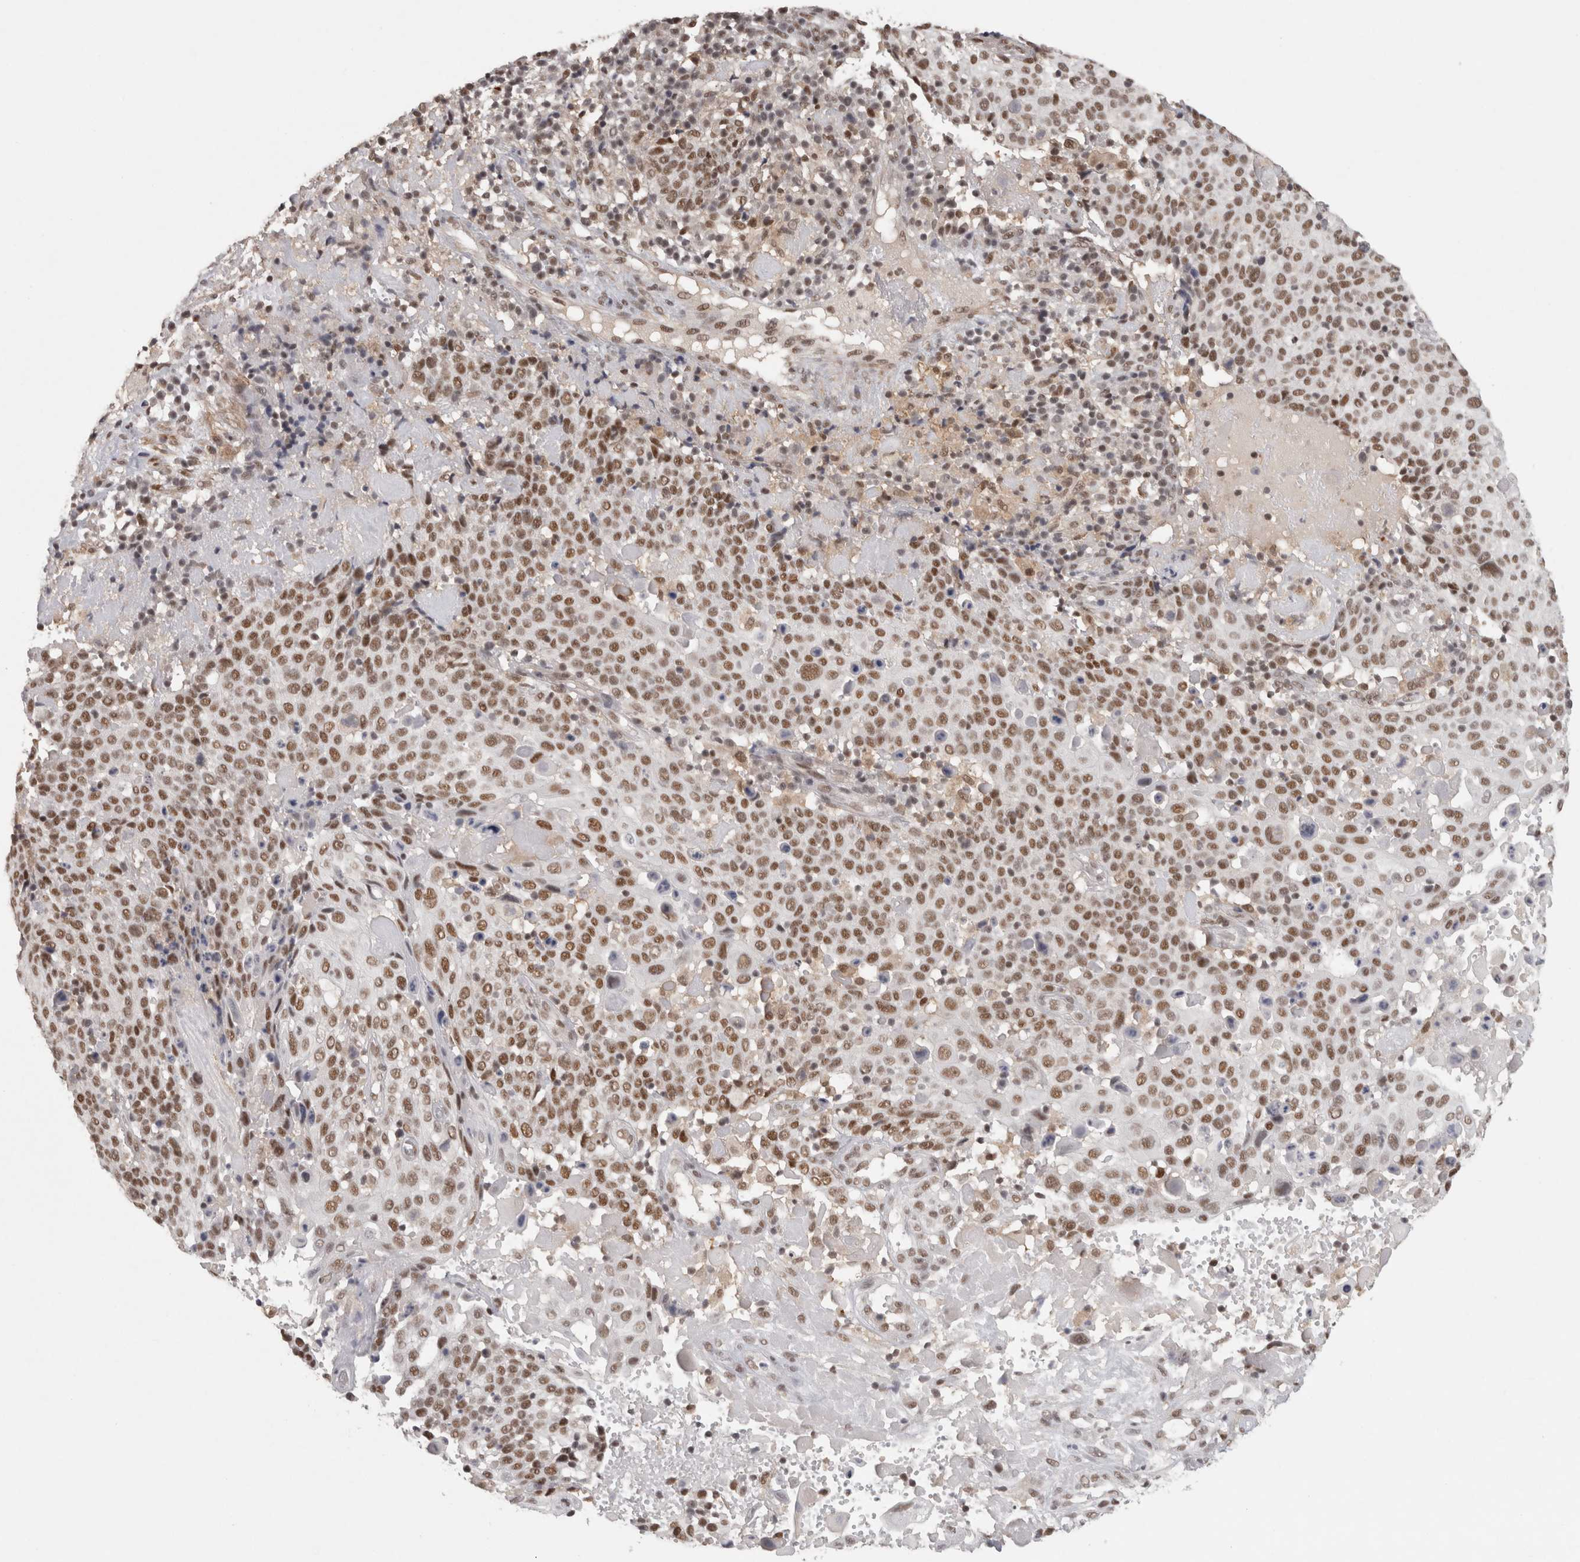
{"staining": {"intensity": "moderate", "quantity": ">75%", "location": "nuclear"}, "tissue": "cervical cancer", "cell_type": "Tumor cells", "image_type": "cancer", "snomed": [{"axis": "morphology", "description": "Squamous cell carcinoma, NOS"}, {"axis": "topography", "description": "Cervix"}], "caption": "Cervical cancer (squamous cell carcinoma) was stained to show a protein in brown. There is medium levels of moderate nuclear staining in approximately >75% of tumor cells.", "gene": "ZNF830", "patient": {"sex": "female", "age": 74}}